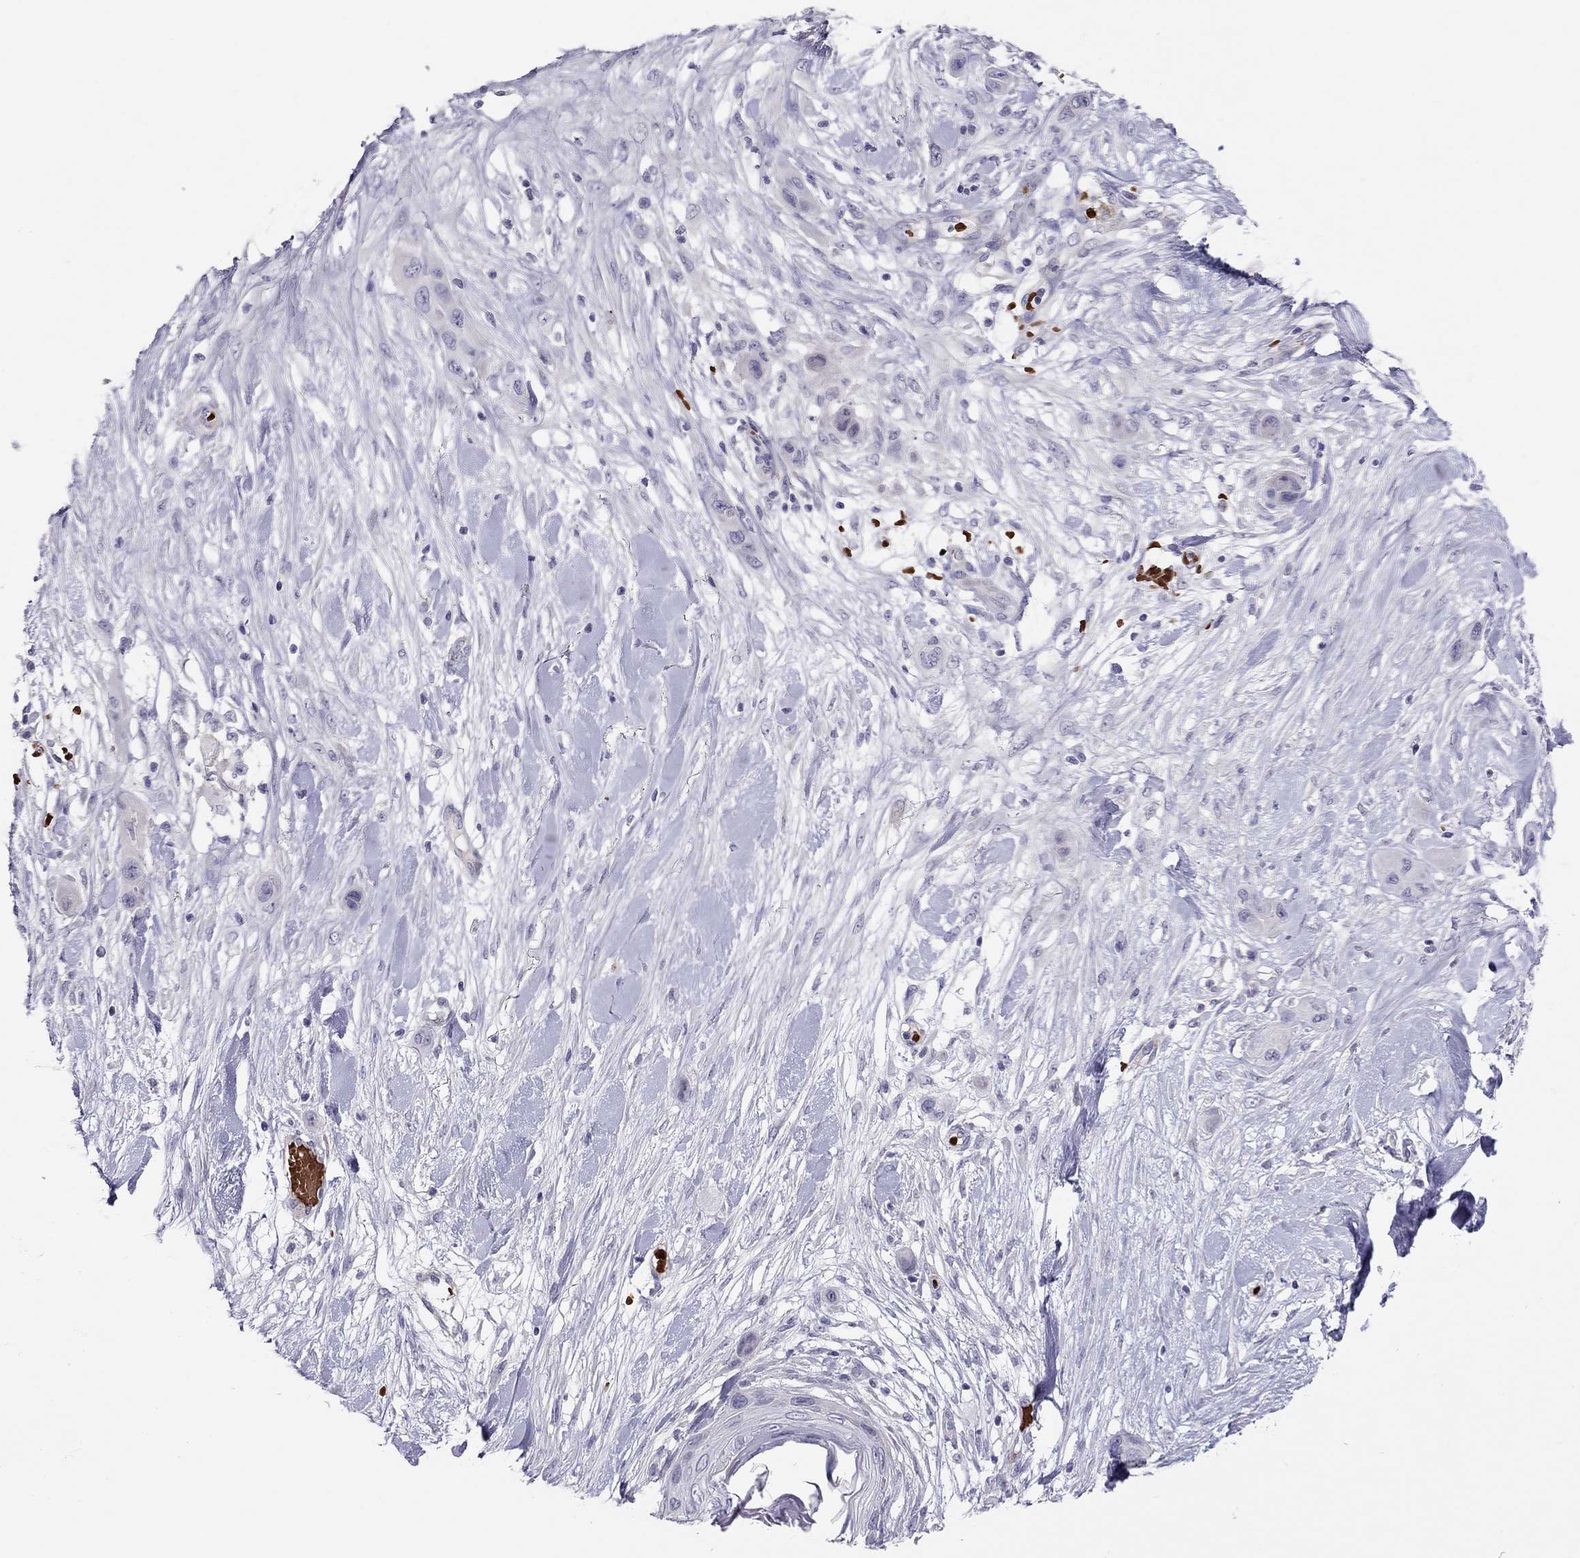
{"staining": {"intensity": "negative", "quantity": "none", "location": "none"}, "tissue": "skin cancer", "cell_type": "Tumor cells", "image_type": "cancer", "snomed": [{"axis": "morphology", "description": "Squamous cell carcinoma, NOS"}, {"axis": "topography", "description": "Skin"}], "caption": "This is an IHC image of human squamous cell carcinoma (skin). There is no positivity in tumor cells.", "gene": "FRMD1", "patient": {"sex": "male", "age": 79}}